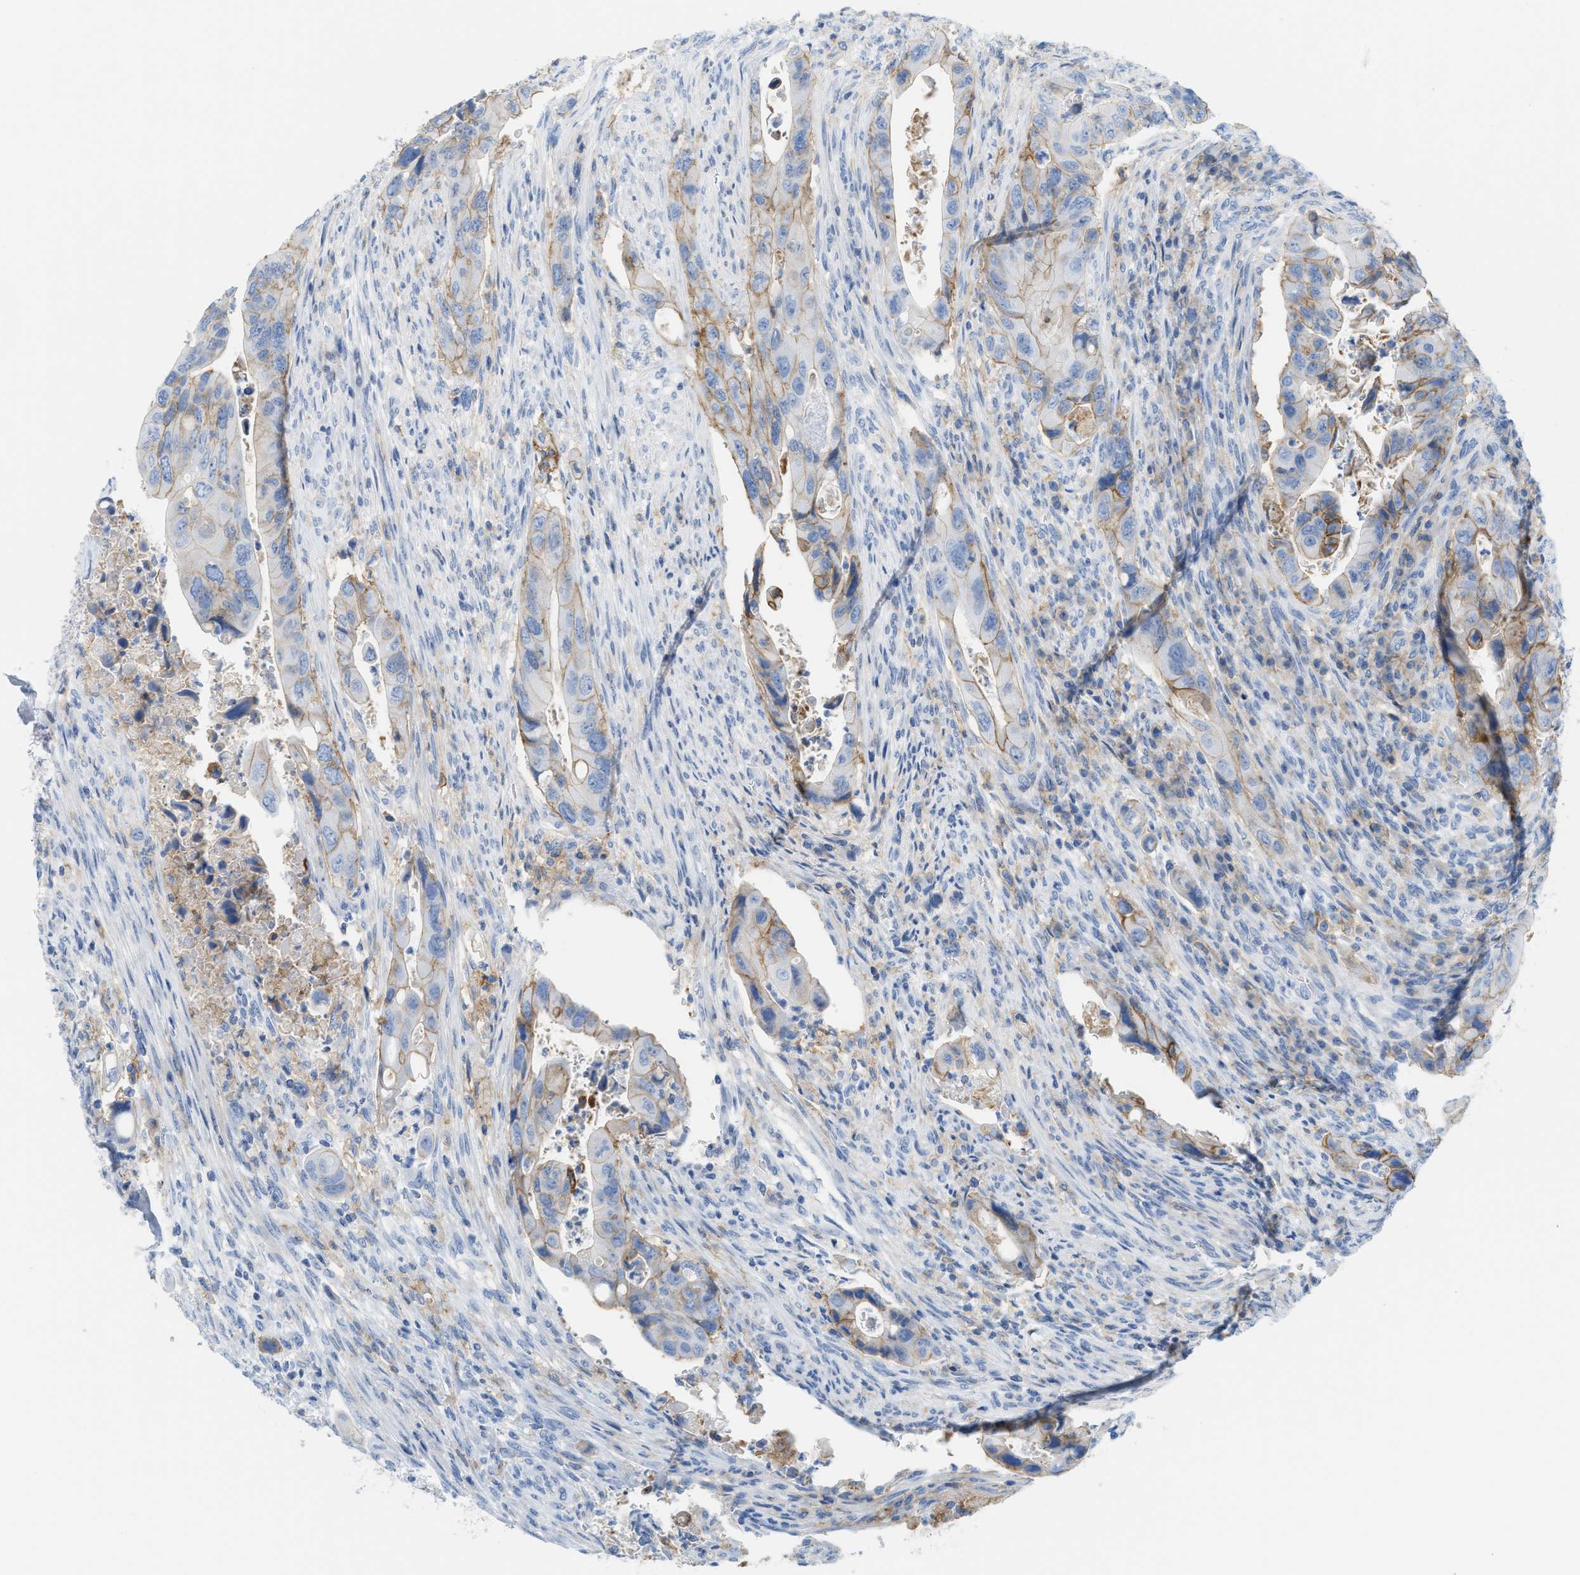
{"staining": {"intensity": "moderate", "quantity": "25%-75%", "location": "cytoplasmic/membranous"}, "tissue": "colorectal cancer", "cell_type": "Tumor cells", "image_type": "cancer", "snomed": [{"axis": "morphology", "description": "Adenocarcinoma, NOS"}, {"axis": "topography", "description": "Rectum"}], "caption": "DAB immunohistochemical staining of colorectal adenocarcinoma demonstrates moderate cytoplasmic/membranous protein positivity in about 25%-75% of tumor cells.", "gene": "SLC3A2", "patient": {"sex": "female", "age": 57}}